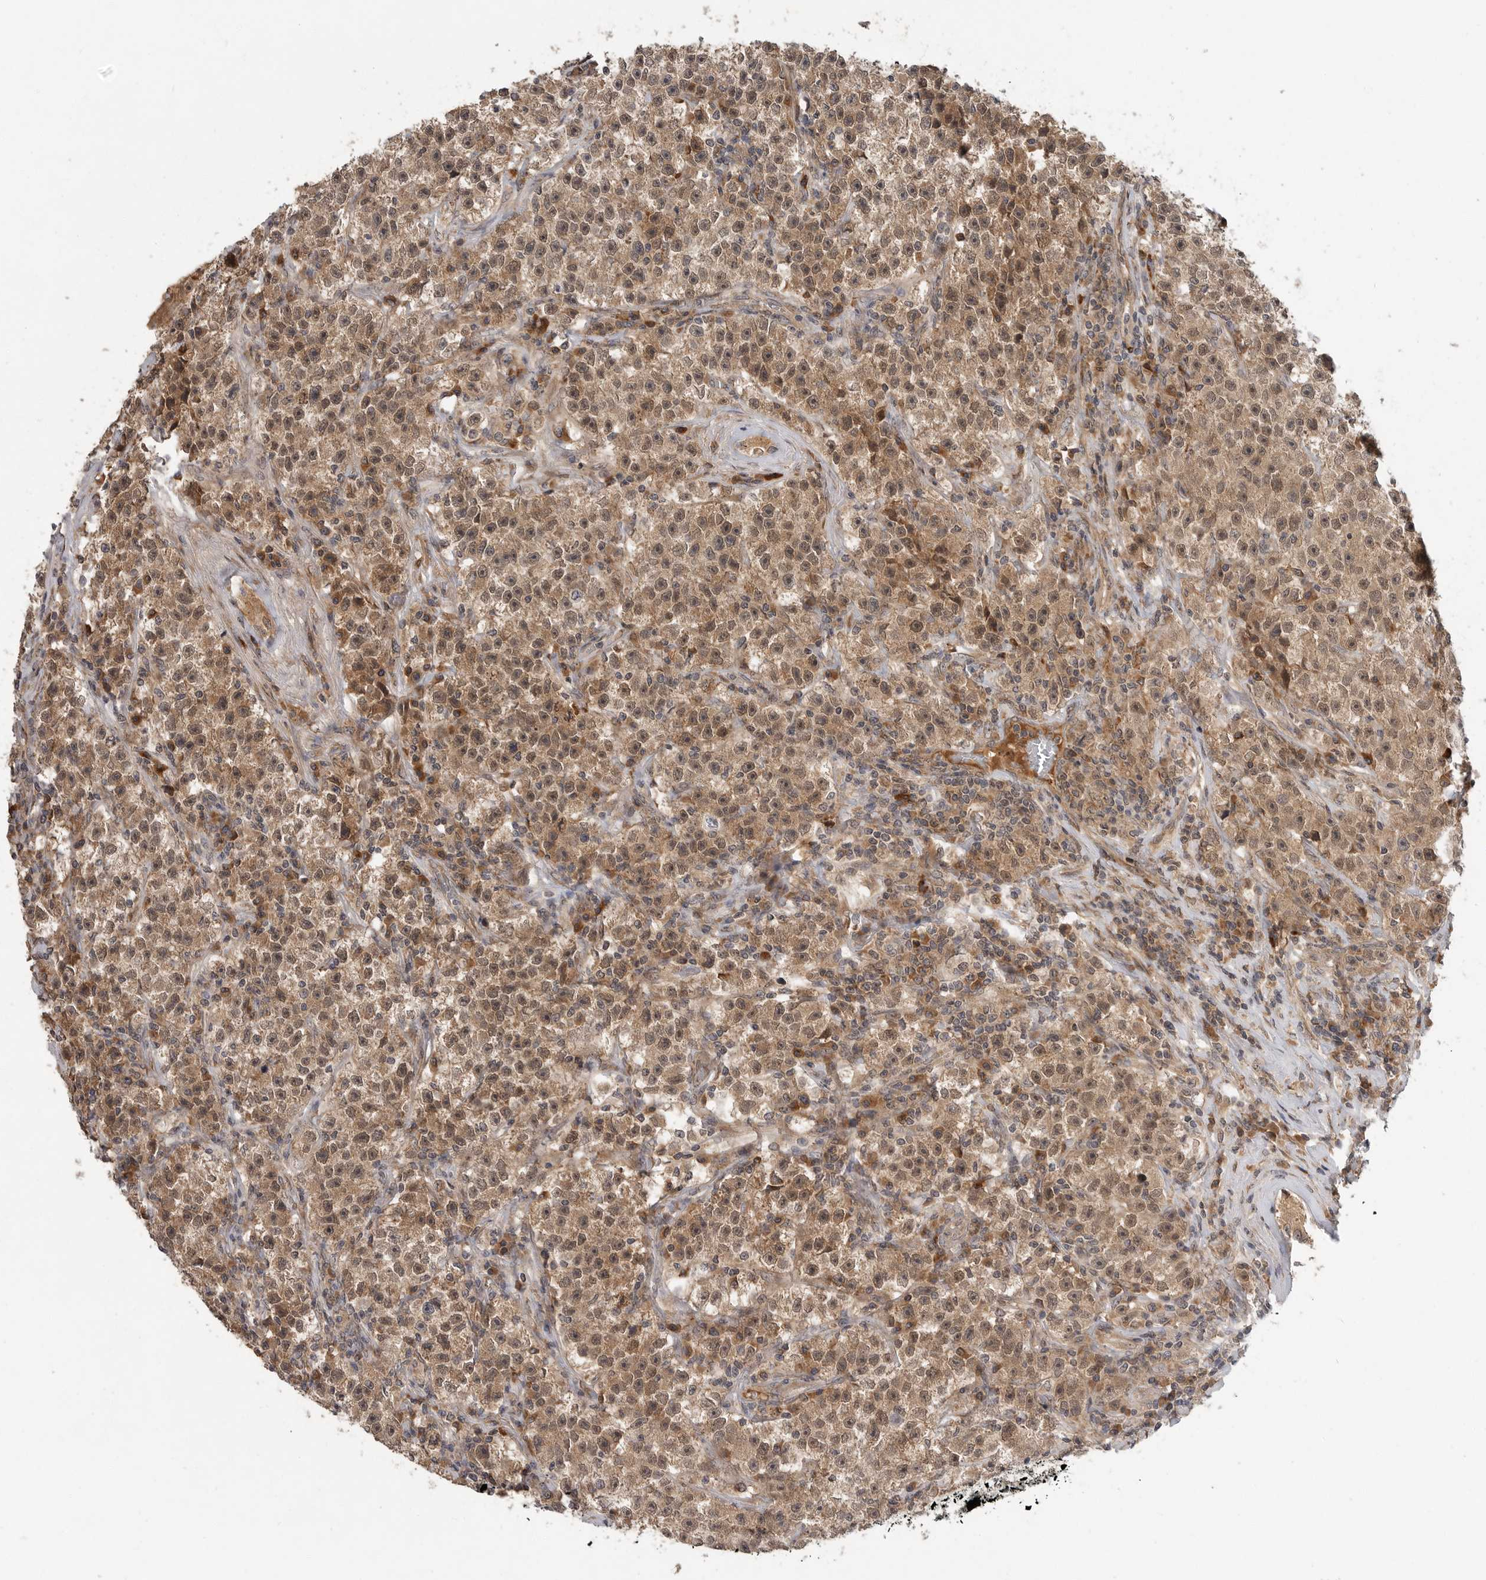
{"staining": {"intensity": "moderate", "quantity": ">75%", "location": "cytoplasmic/membranous,nuclear"}, "tissue": "testis cancer", "cell_type": "Tumor cells", "image_type": "cancer", "snomed": [{"axis": "morphology", "description": "Seminoma, NOS"}, {"axis": "topography", "description": "Testis"}], "caption": "A brown stain labels moderate cytoplasmic/membranous and nuclear expression of a protein in seminoma (testis) tumor cells.", "gene": "OSBPL9", "patient": {"sex": "male", "age": 22}}